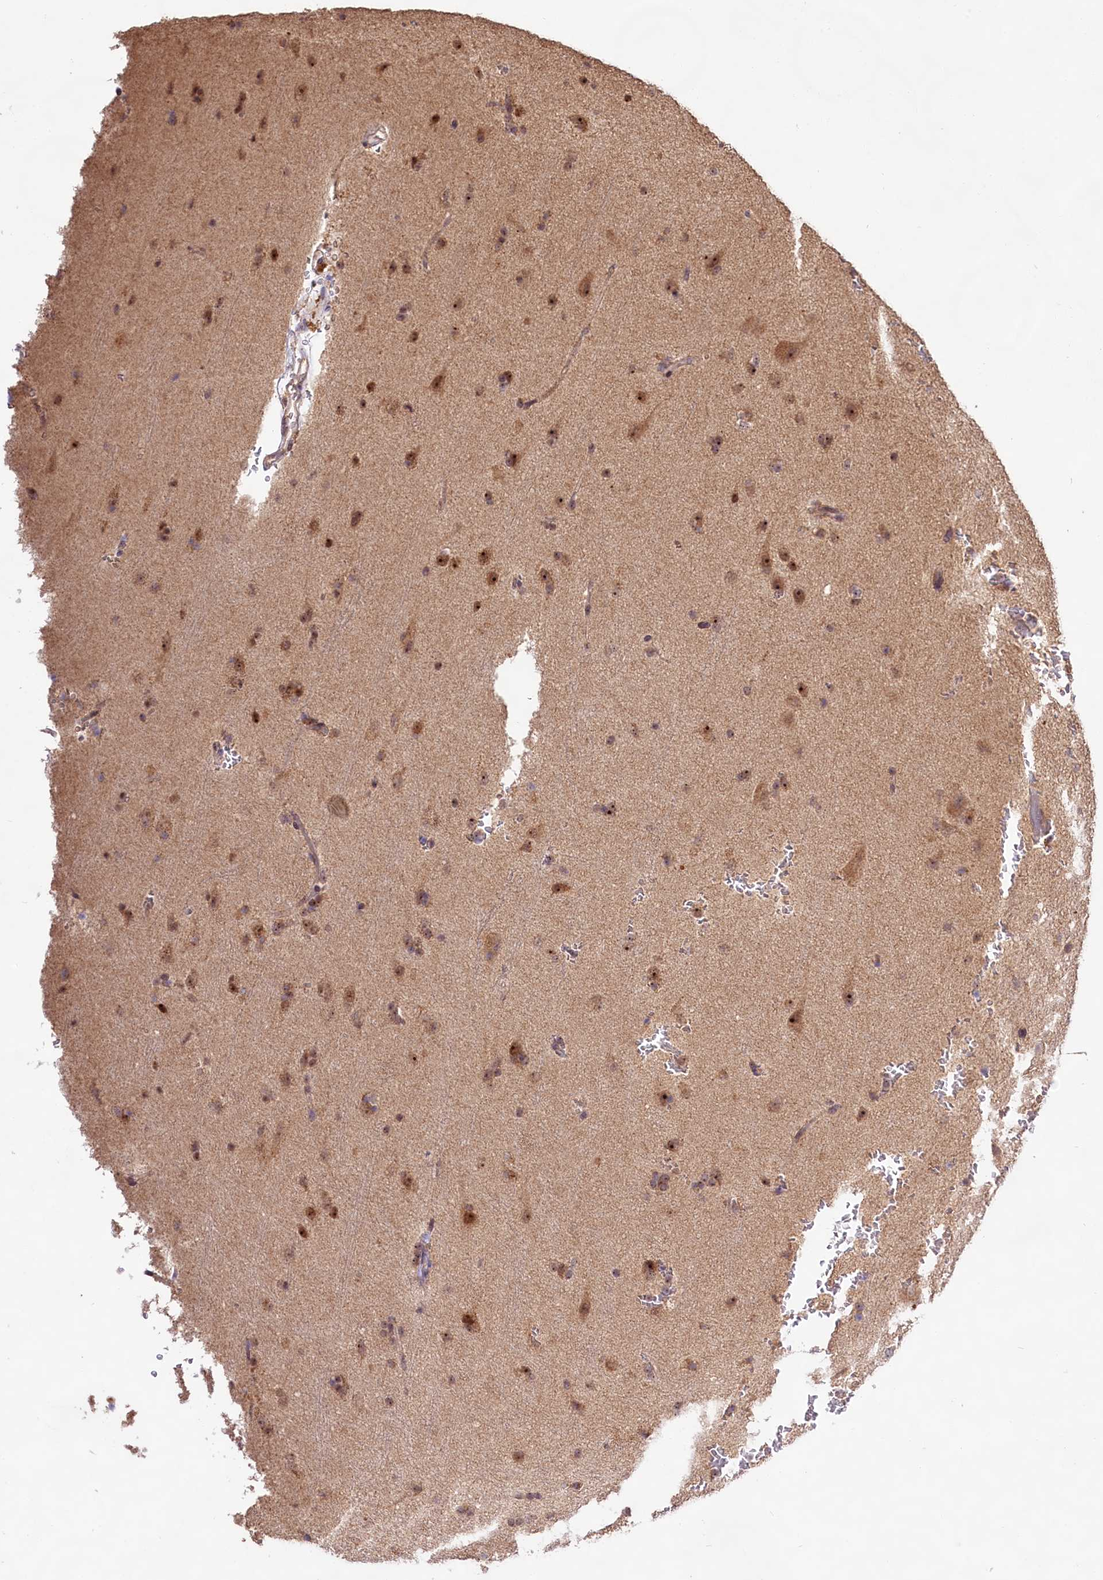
{"staining": {"intensity": "moderate", "quantity": ">75%", "location": "nuclear"}, "tissue": "glioma", "cell_type": "Tumor cells", "image_type": "cancer", "snomed": [{"axis": "morphology", "description": "Glioma, malignant, Low grade"}, {"axis": "topography", "description": "Brain"}], "caption": "Immunohistochemistry (IHC) staining of malignant low-grade glioma, which shows medium levels of moderate nuclear expression in approximately >75% of tumor cells indicating moderate nuclear protein positivity. The staining was performed using DAB (brown) for protein detection and nuclei were counterstained in hematoxylin (blue).", "gene": "RRP8", "patient": {"sex": "female", "age": 37}}